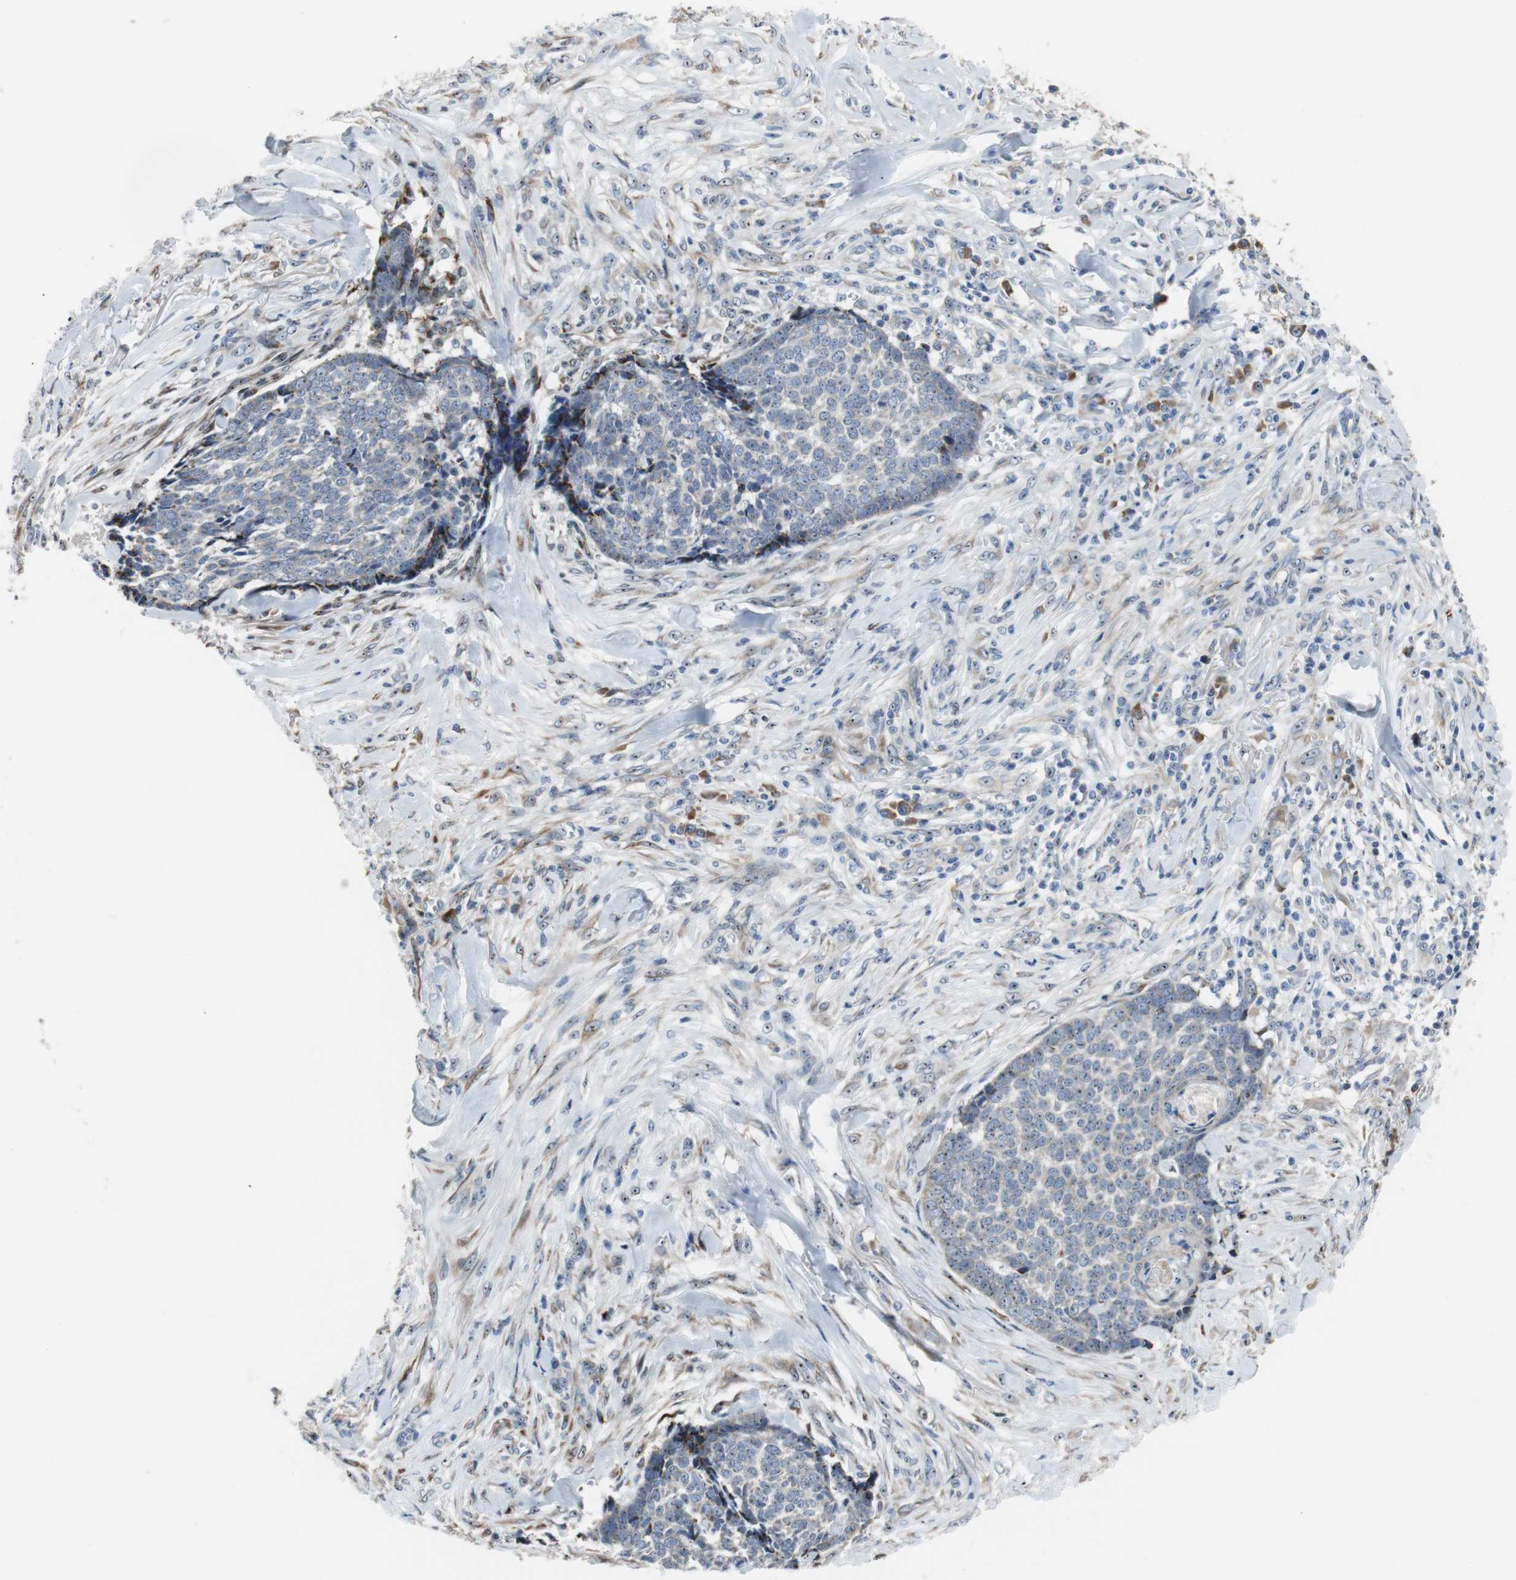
{"staining": {"intensity": "weak", "quantity": ">75%", "location": "cytoplasmic/membranous"}, "tissue": "skin cancer", "cell_type": "Tumor cells", "image_type": "cancer", "snomed": [{"axis": "morphology", "description": "Basal cell carcinoma"}, {"axis": "topography", "description": "Skin"}], "caption": "Immunohistochemistry (IHC) photomicrograph of neoplastic tissue: basal cell carcinoma (skin) stained using immunohistochemistry shows low levels of weak protein expression localized specifically in the cytoplasmic/membranous of tumor cells, appearing as a cytoplasmic/membranous brown color.", "gene": "TMED7", "patient": {"sex": "male", "age": 84}}